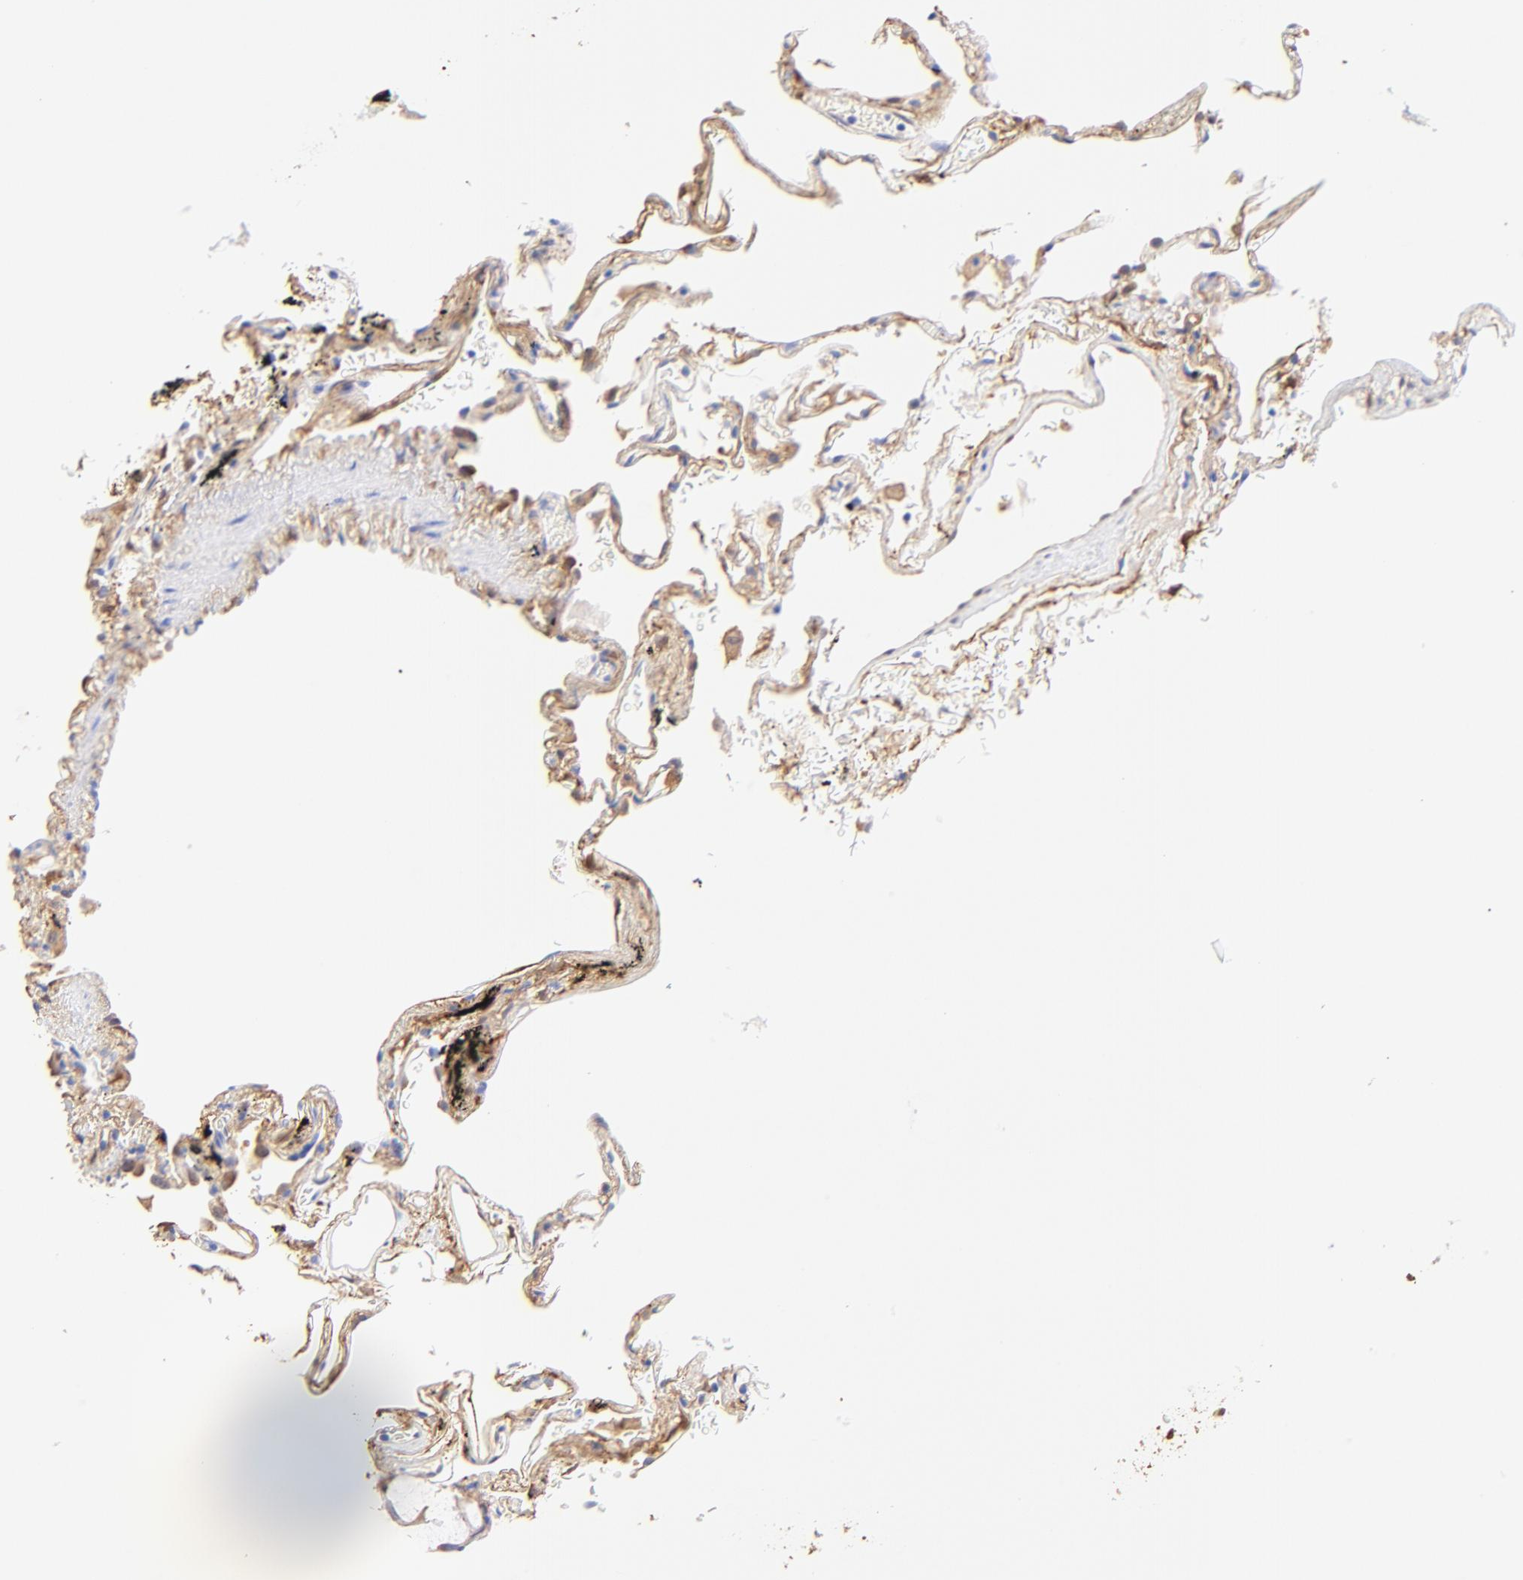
{"staining": {"intensity": "negative", "quantity": "none", "location": "none"}, "tissue": "lung", "cell_type": "Alveolar cells", "image_type": "normal", "snomed": [{"axis": "morphology", "description": "Normal tissue, NOS"}, {"axis": "morphology", "description": "Inflammation, NOS"}, {"axis": "topography", "description": "Lung"}], "caption": "Micrograph shows no protein positivity in alveolar cells of unremarkable lung. The staining was performed using DAB to visualize the protein expression in brown, while the nuclei were stained in blue with hematoxylin (Magnification: 20x).", "gene": "ALDH1A1", "patient": {"sex": "male", "age": 69}}